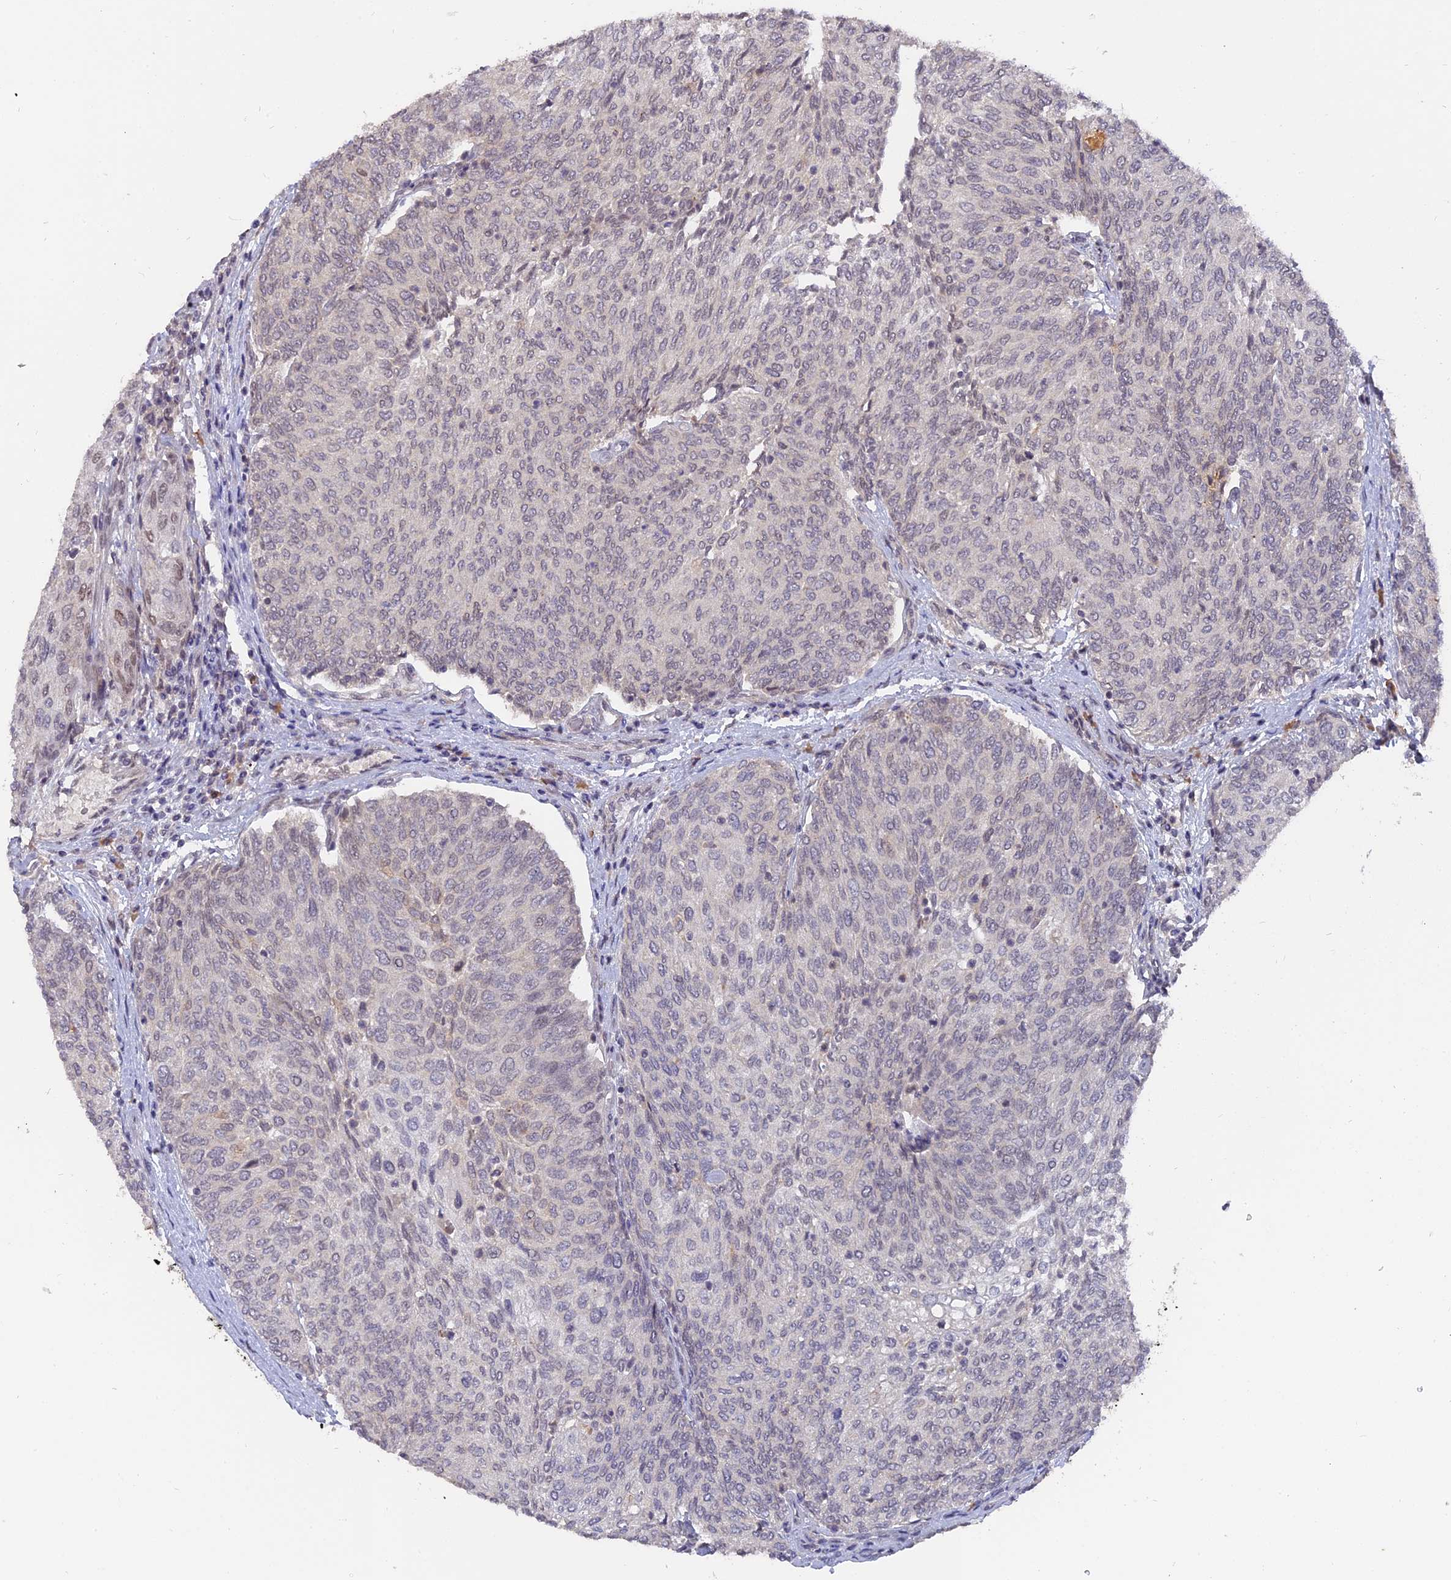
{"staining": {"intensity": "moderate", "quantity": "25%-75%", "location": "nuclear"}, "tissue": "urothelial cancer", "cell_type": "Tumor cells", "image_type": "cancer", "snomed": [{"axis": "morphology", "description": "Urothelial carcinoma, High grade"}, {"axis": "topography", "description": "Urinary bladder"}], "caption": "Human urothelial cancer stained for a protein (brown) reveals moderate nuclear positive positivity in about 25%-75% of tumor cells.", "gene": "NR1H3", "patient": {"sex": "female", "age": 79}}